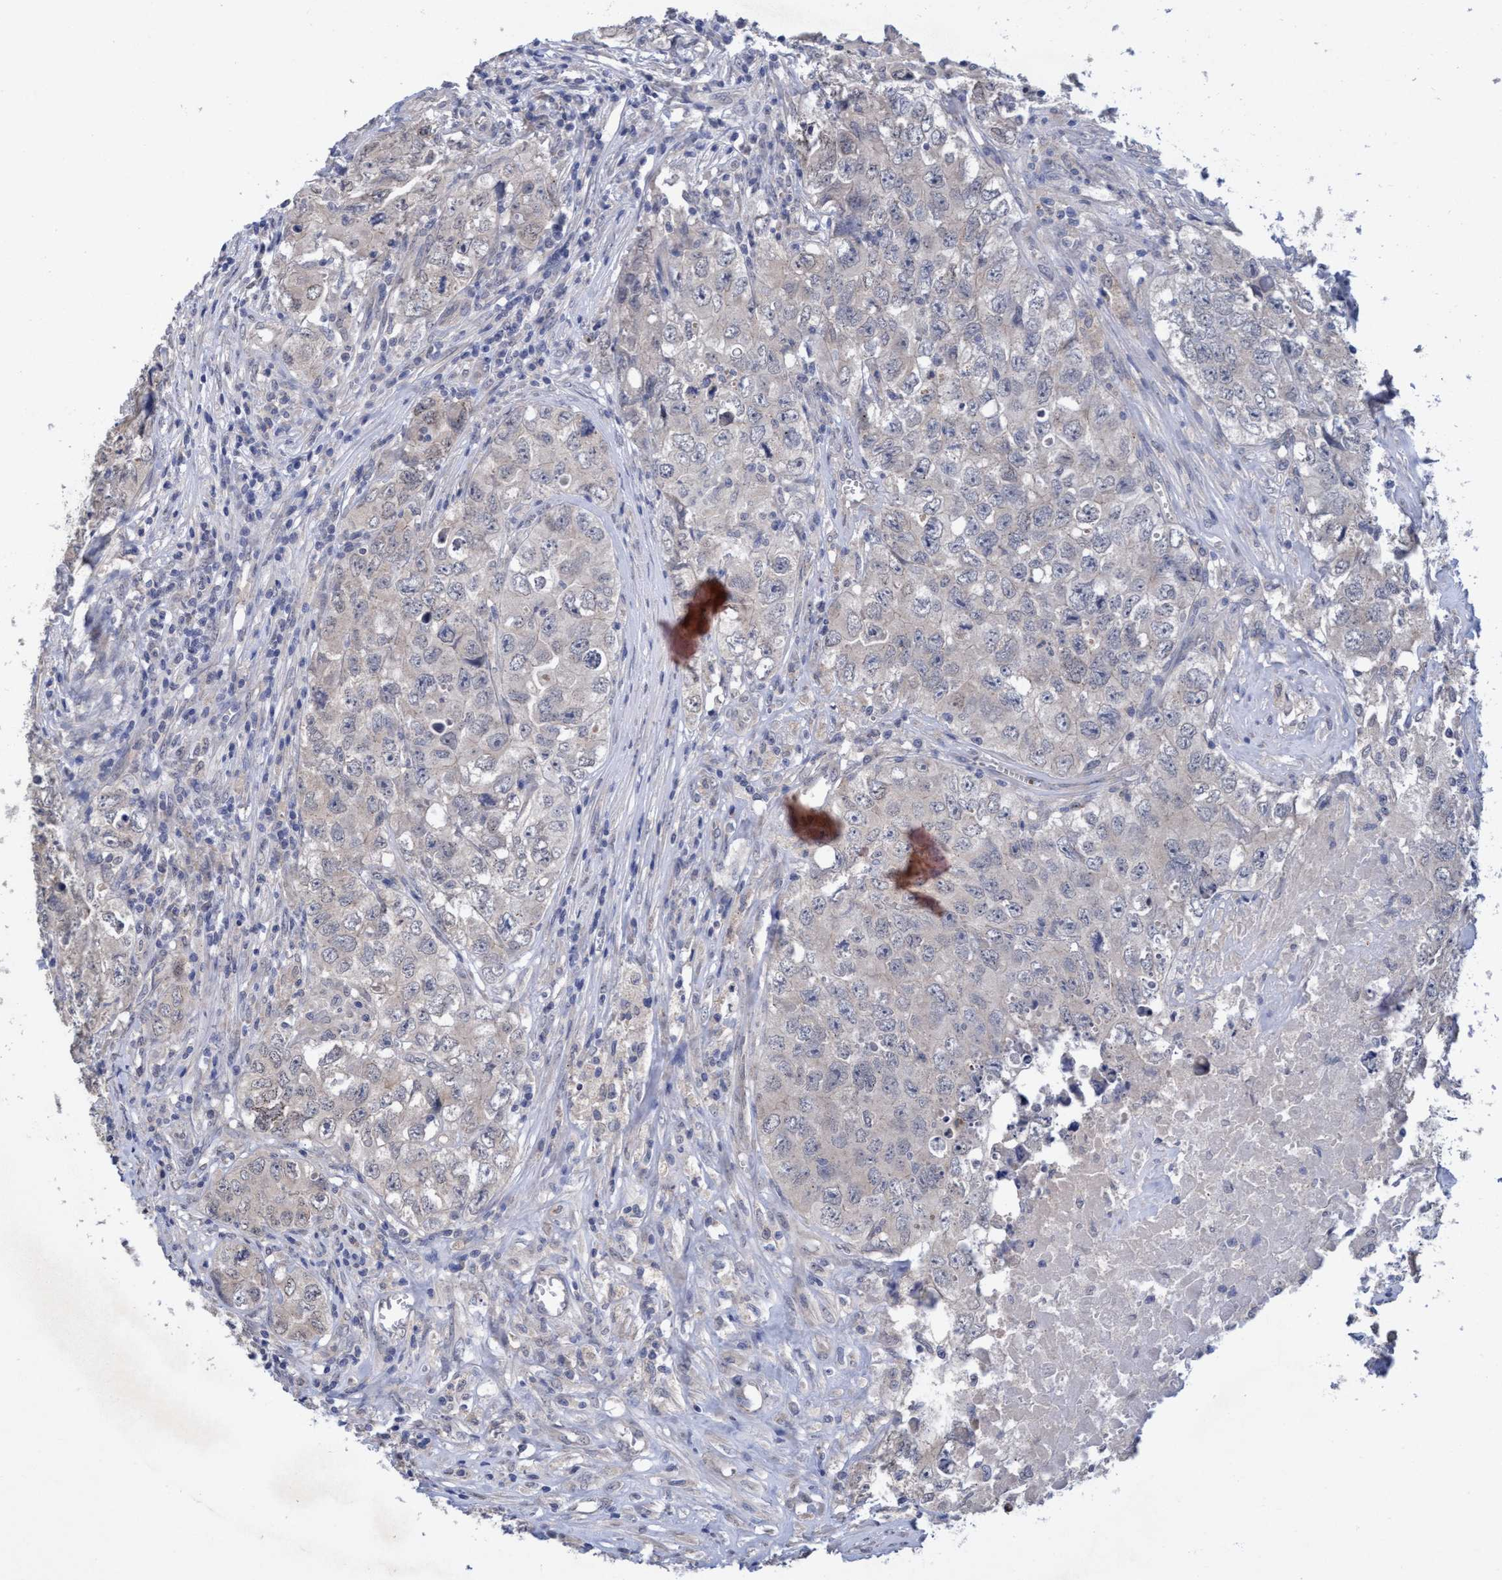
{"staining": {"intensity": "negative", "quantity": "none", "location": "none"}, "tissue": "testis cancer", "cell_type": "Tumor cells", "image_type": "cancer", "snomed": [{"axis": "morphology", "description": "Seminoma, NOS"}, {"axis": "morphology", "description": "Carcinoma, Embryonal, NOS"}, {"axis": "topography", "description": "Testis"}], "caption": "This is an IHC photomicrograph of testis cancer (seminoma). There is no staining in tumor cells.", "gene": "SEMA4D", "patient": {"sex": "male", "age": 43}}